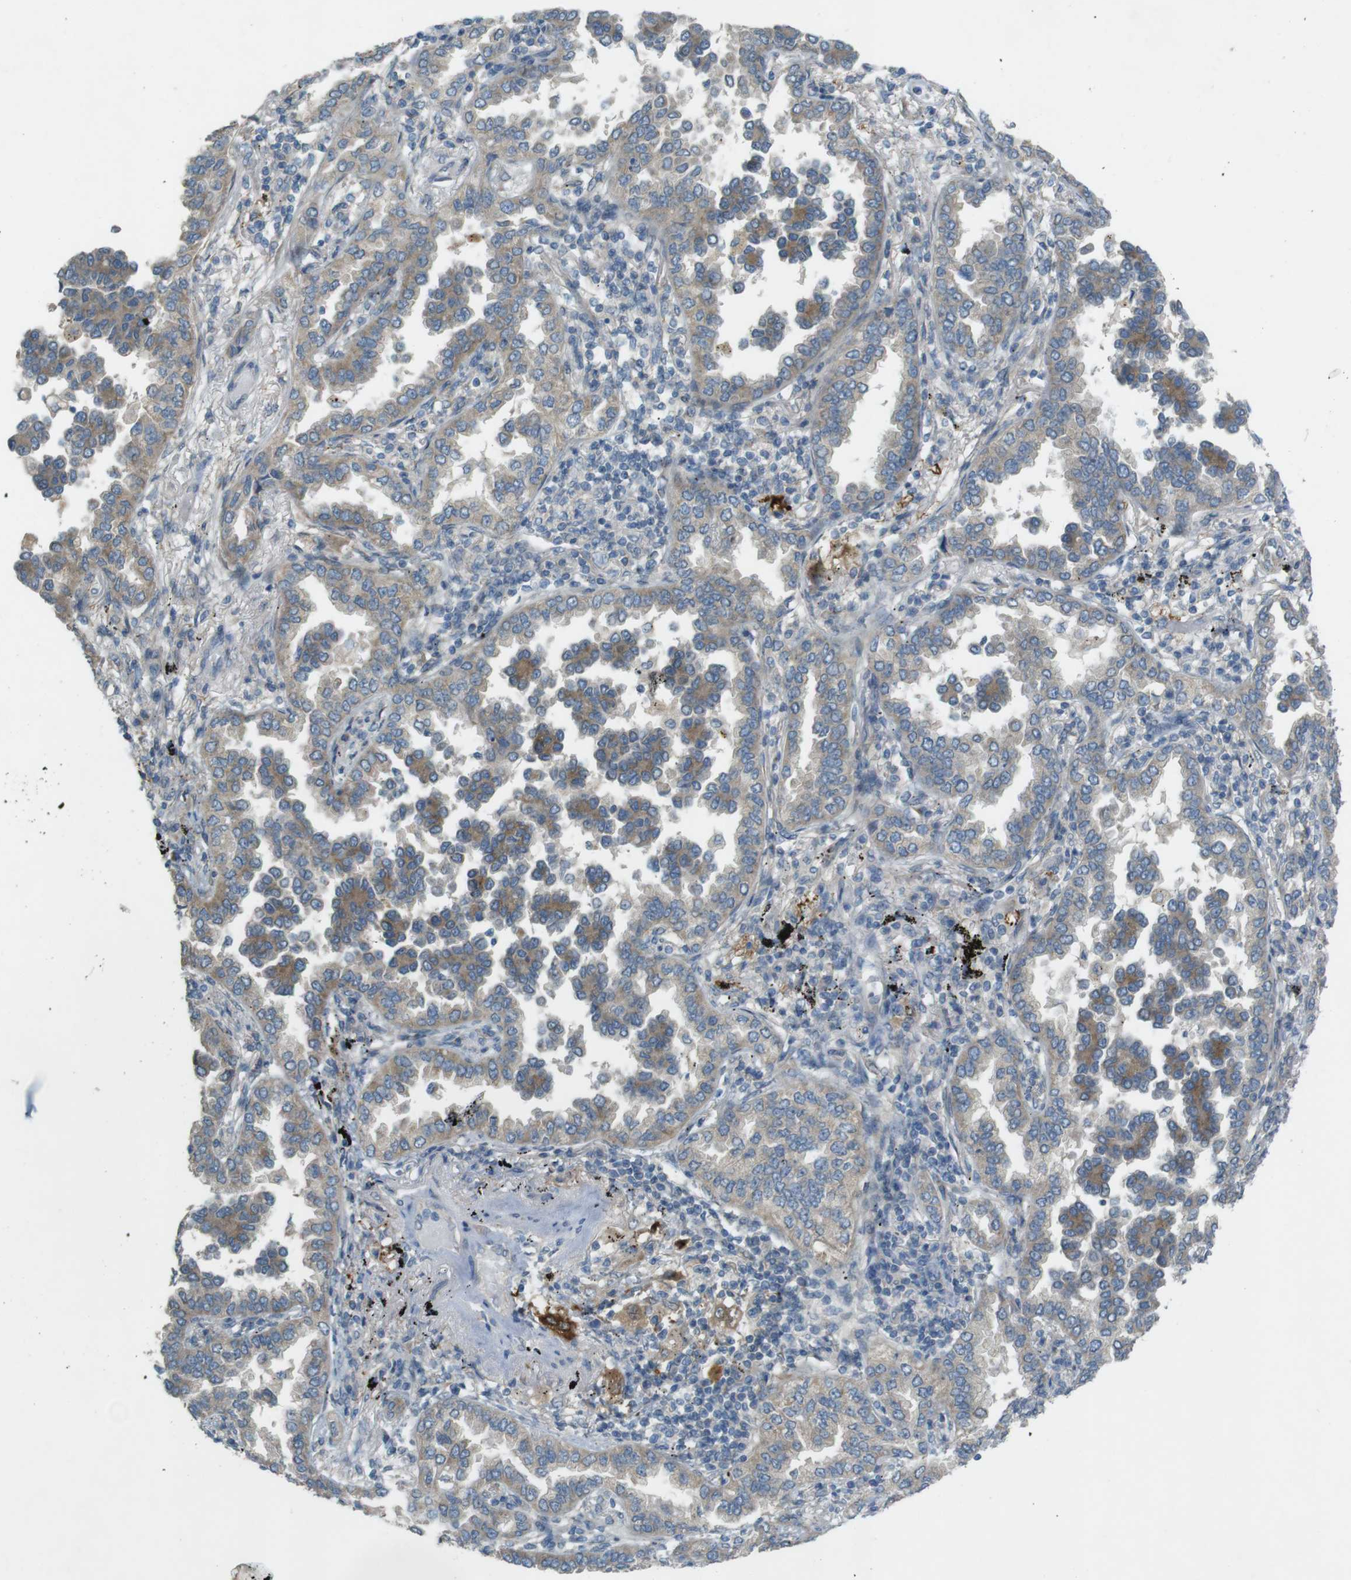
{"staining": {"intensity": "moderate", "quantity": ">75%", "location": "cytoplasmic/membranous"}, "tissue": "lung cancer", "cell_type": "Tumor cells", "image_type": "cancer", "snomed": [{"axis": "morphology", "description": "Normal tissue, NOS"}, {"axis": "morphology", "description": "Adenocarcinoma, NOS"}, {"axis": "topography", "description": "Lung"}], "caption": "Human lung cancer stained for a protein (brown) demonstrates moderate cytoplasmic/membranous positive expression in approximately >75% of tumor cells.", "gene": "TMEM41B", "patient": {"sex": "male", "age": 59}}